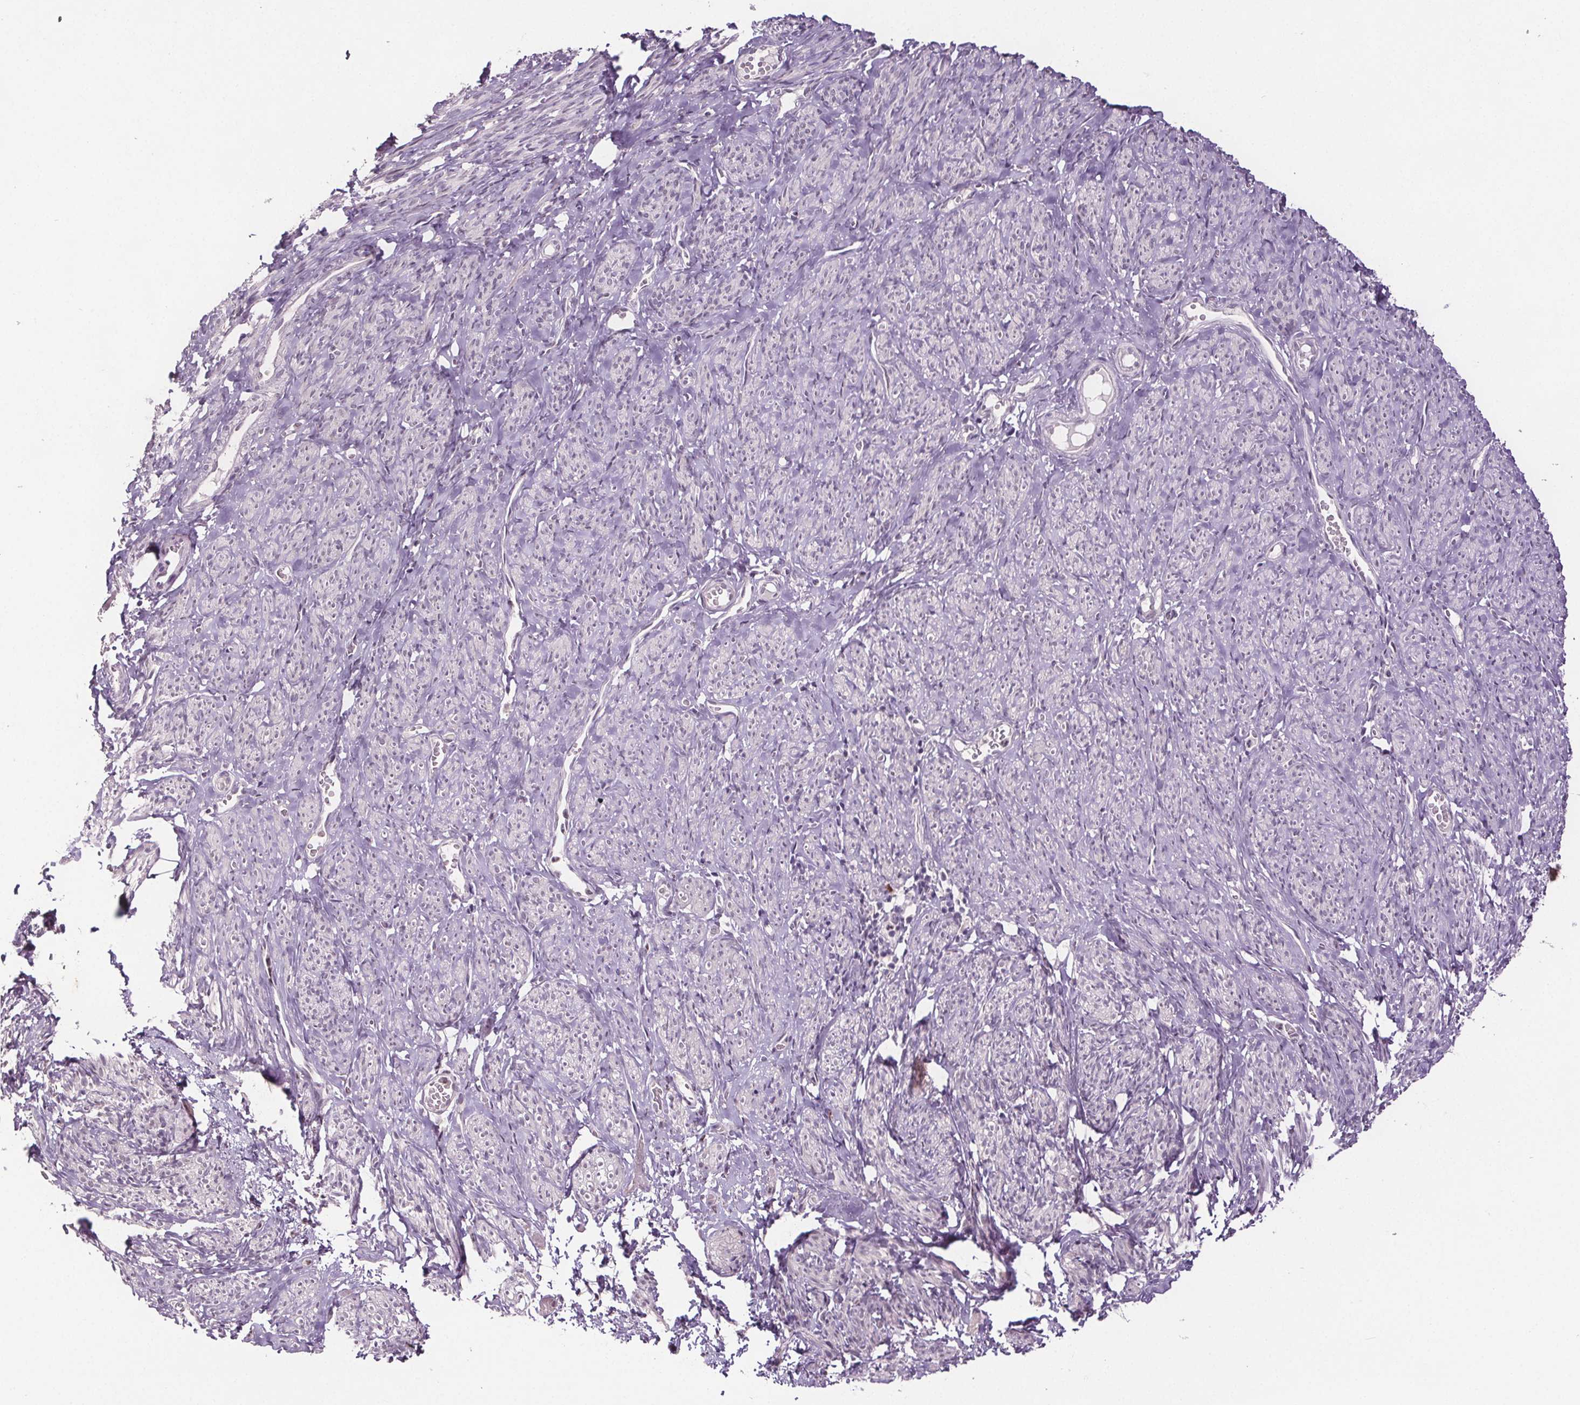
{"staining": {"intensity": "negative", "quantity": "none", "location": "none"}, "tissue": "smooth muscle", "cell_type": "Smooth muscle cells", "image_type": "normal", "snomed": [{"axis": "morphology", "description": "Normal tissue, NOS"}, {"axis": "topography", "description": "Smooth muscle"}], "caption": "The IHC image has no significant positivity in smooth muscle cells of smooth muscle. Brightfield microscopy of IHC stained with DAB (brown) and hematoxylin (blue), captured at high magnification.", "gene": "CENPF", "patient": {"sex": "female", "age": 65}}